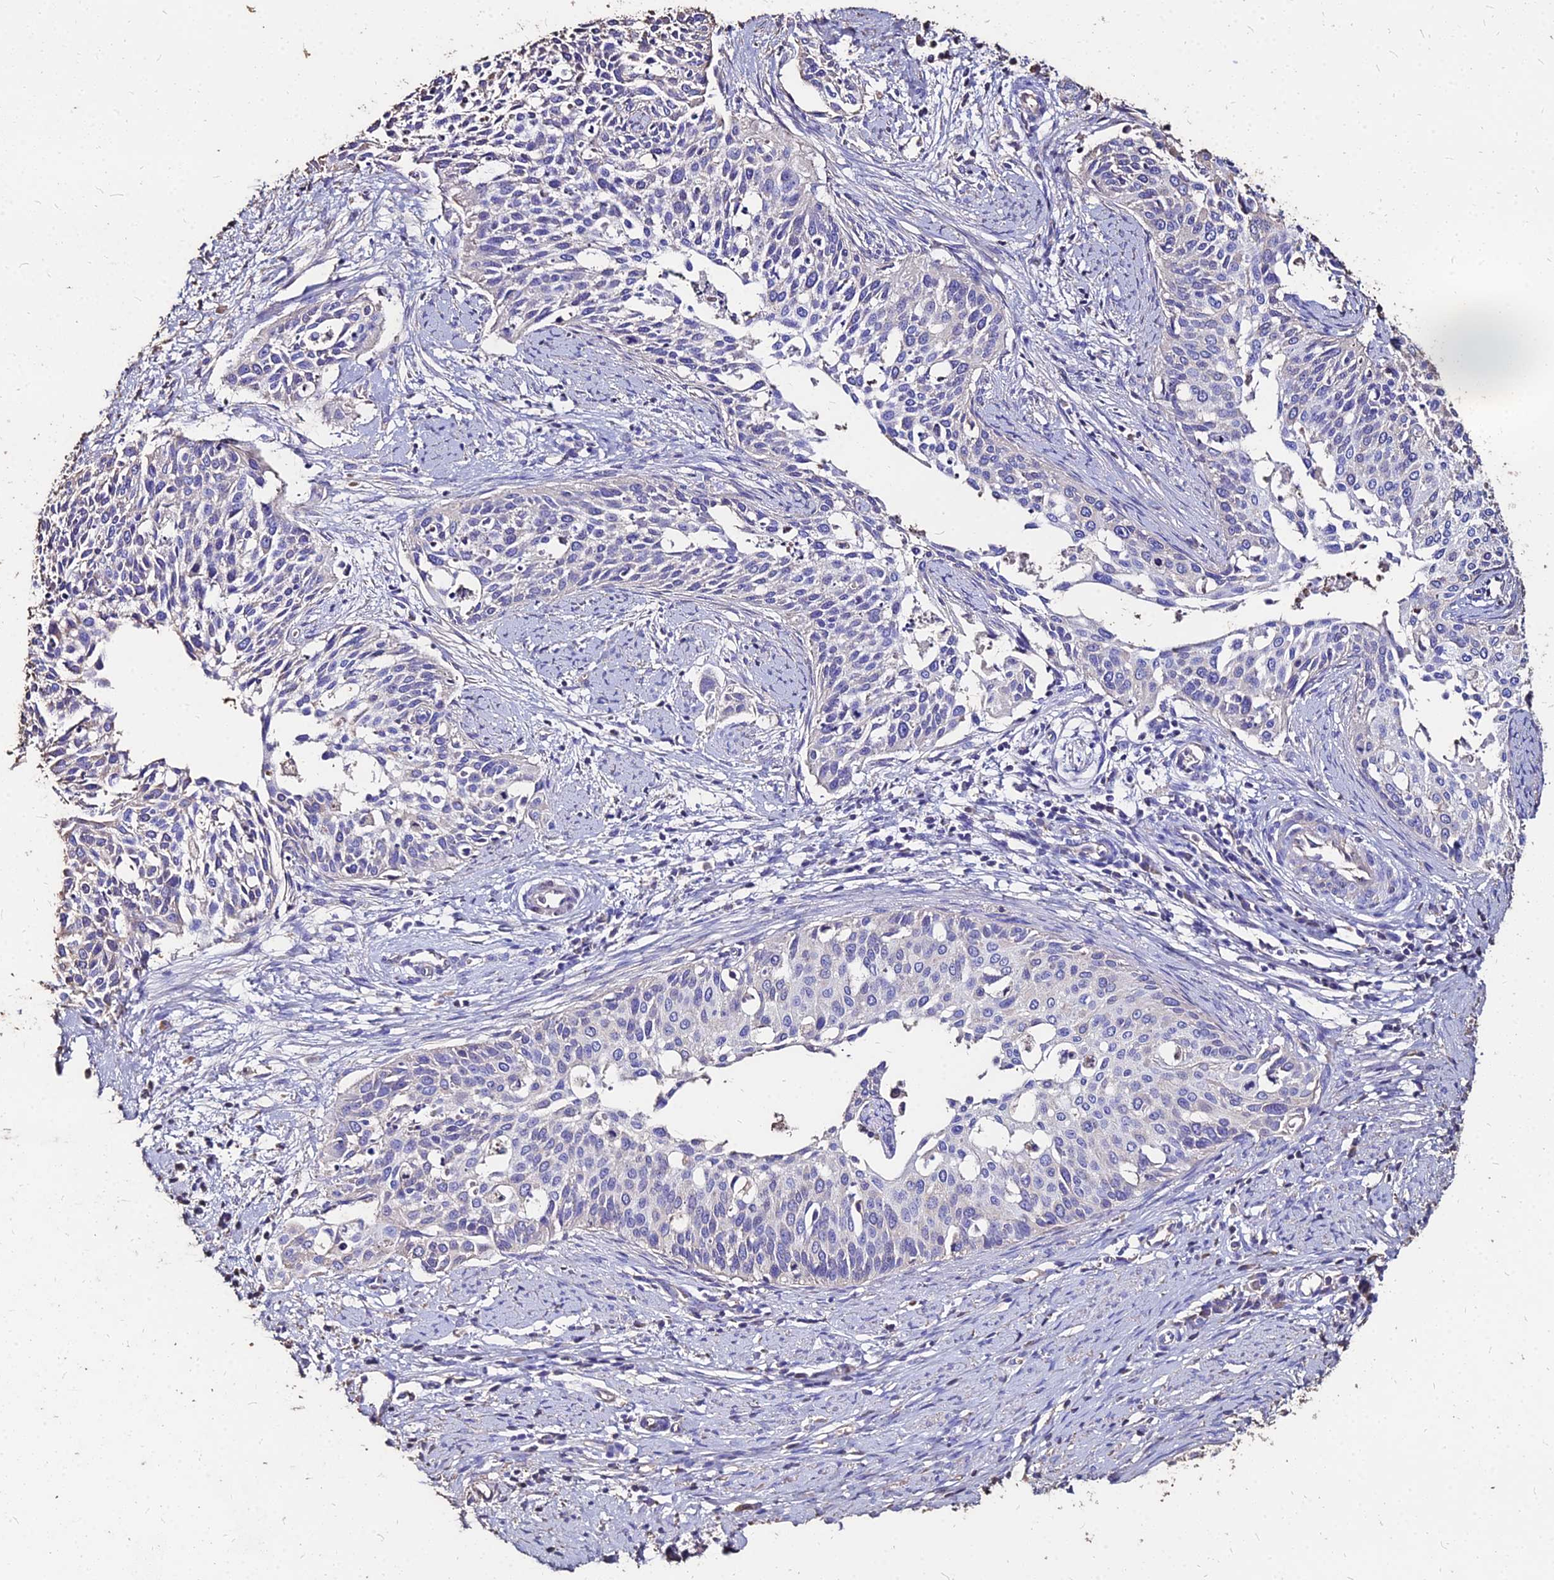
{"staining": {"intensity": "negative", "quantity": "none", "location": "none"}, "tissue": "cervical cancer", "cell_type": "Tumor cells", "image_type": "cancer", "snomed": [{"axis": "morphology", "description": "Squamous cell carcinoma, NOS"}, {"axis": "topography", "description": "Cervix"}], "caption": "High magnification brightfield microscopy of cervical cancer (squamous cell carcinoma) stained with DAB (3,3'-diaminobenzidine) (brown) and counterstained with hematoxylin (blue): tumor cells show no significant positivity.", "gene": "NME5", "patient": {"sex": "female", "age": 44}}